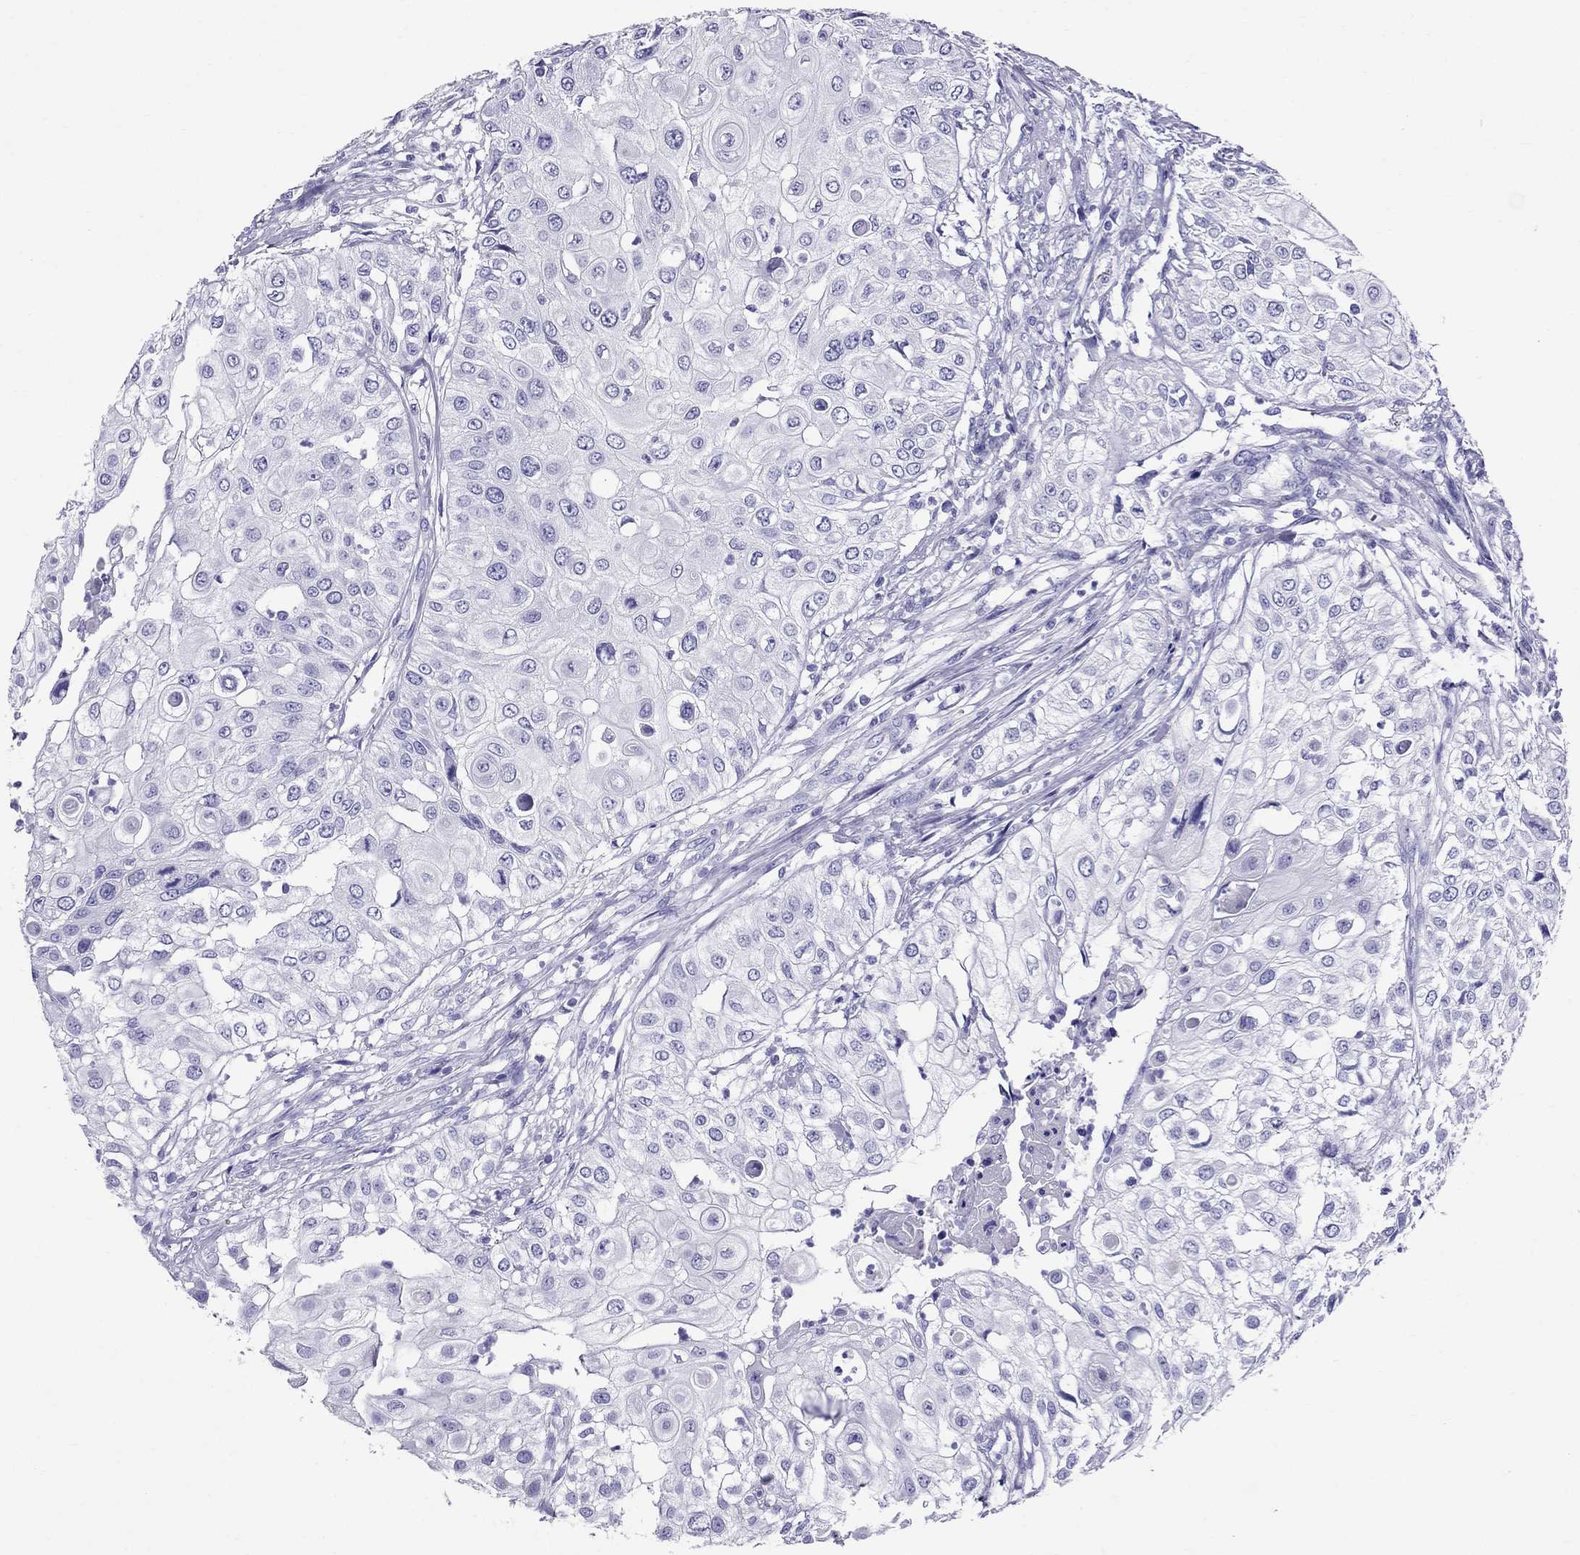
{"staining": {"intensity": "negative", "quantity": "none", "location": "none"}, "tissue": "urothelial cancer", "cell_type": "Tumor cells", "image_type": "cancer", "snomed": [{"axis": "morphology", "description": "Urothelial carcinoma, High grade"}, {"axis": "topography", "description": "Urinary bladder"}], "caption": "Urothelial carcinoma (high-grade) stained for a protein using immunohistochemistry (IHC) reveals no staining tumor cells.", "gene": "AVPR1B", "patient": {"sex": "female", "age": 79}}